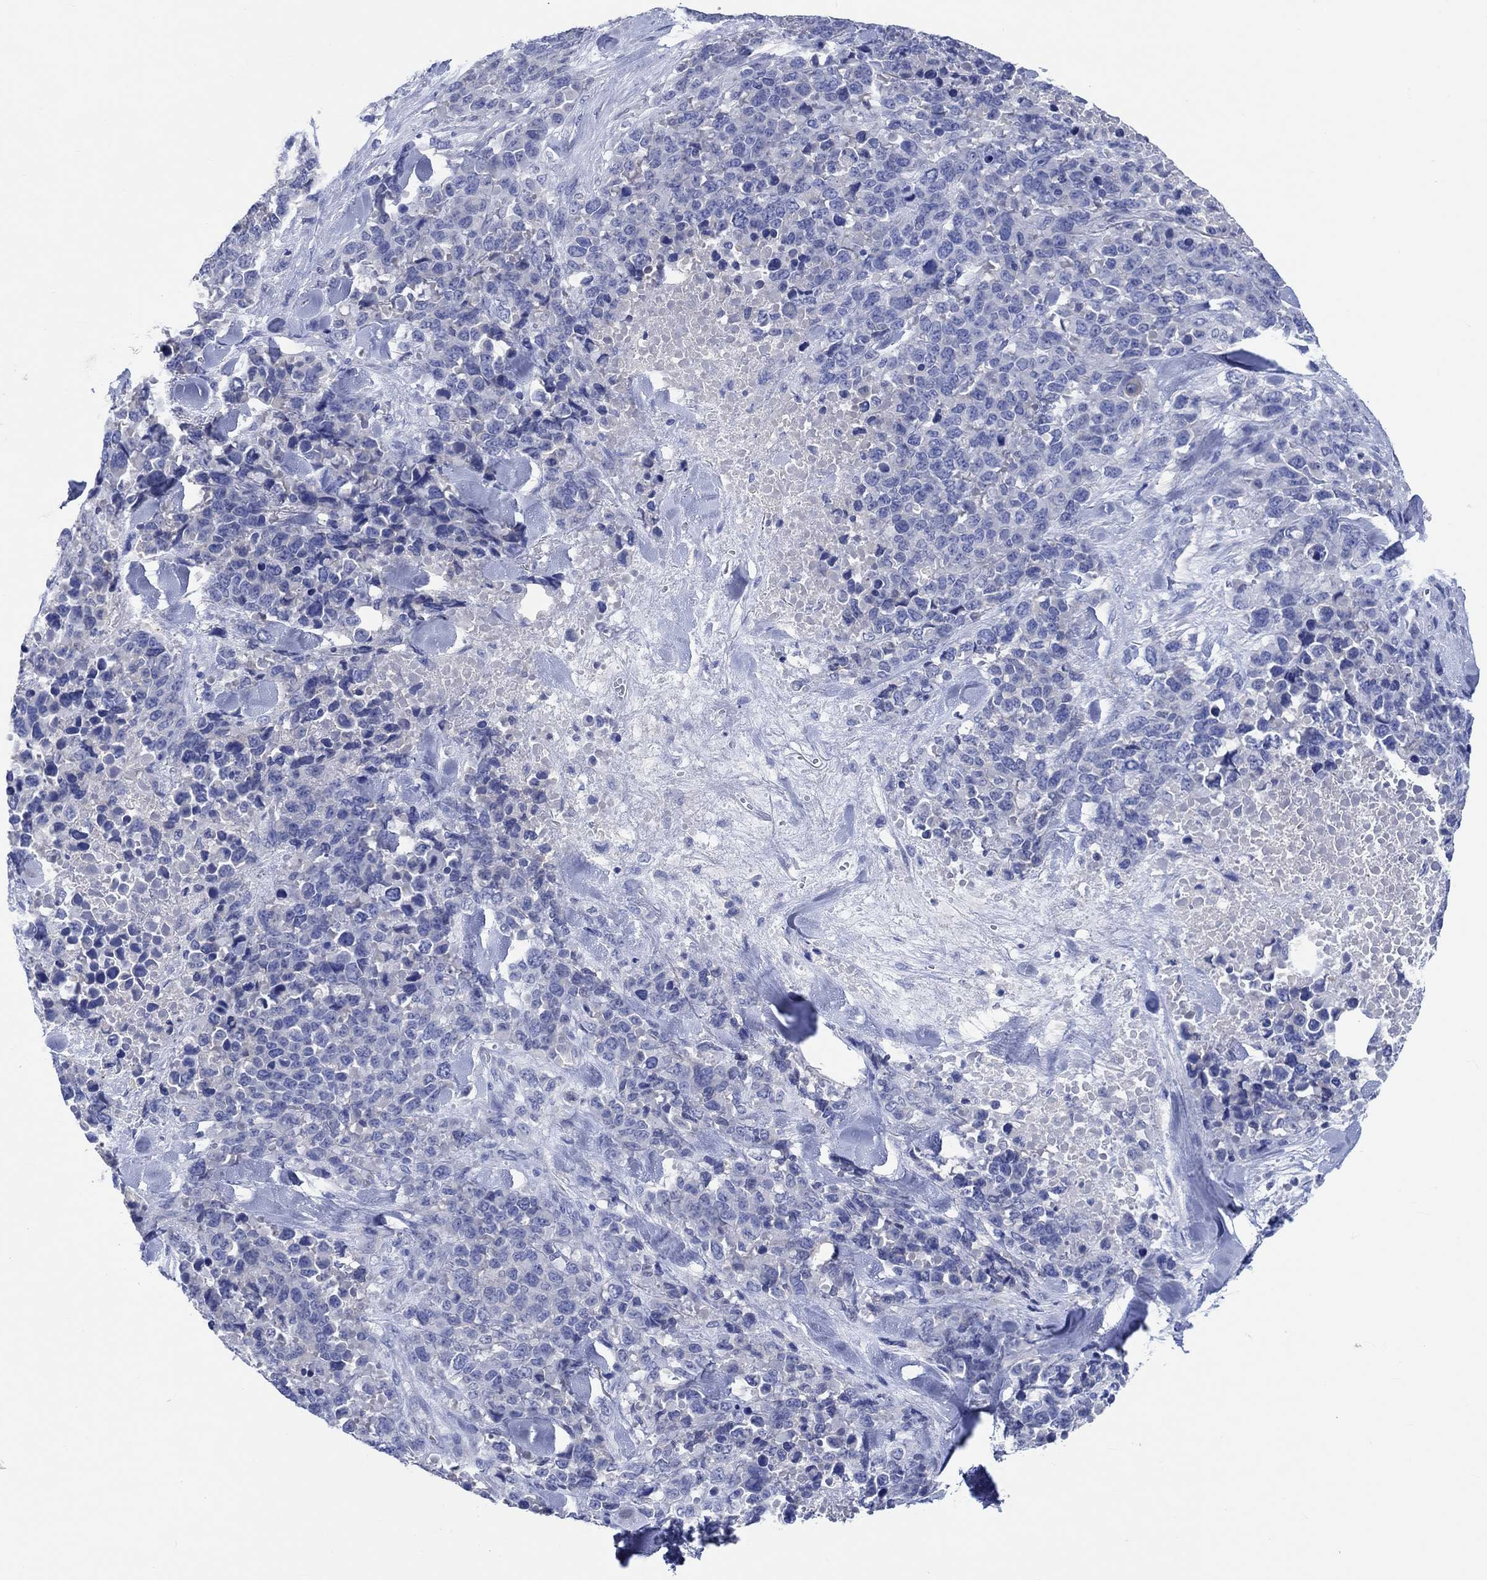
{"staining": {"intensity": "negative", "quantity": "none", "location": "none"}, "tissue": "melanoma", "cell_type": "Tumor cells", "image_type": "cancer", "snomed": [{"axis": "morphology", "description": "Malignant melanoma, Metastatic site"}, {"axis": "topography", "description": "Skin"}], "caption": "The image demonstrates no significant positivity in tumor cells of malignant melanoma (metastatic site).", "gene": "SHISA4", "patient": {"sex": "male", "age": 84}}